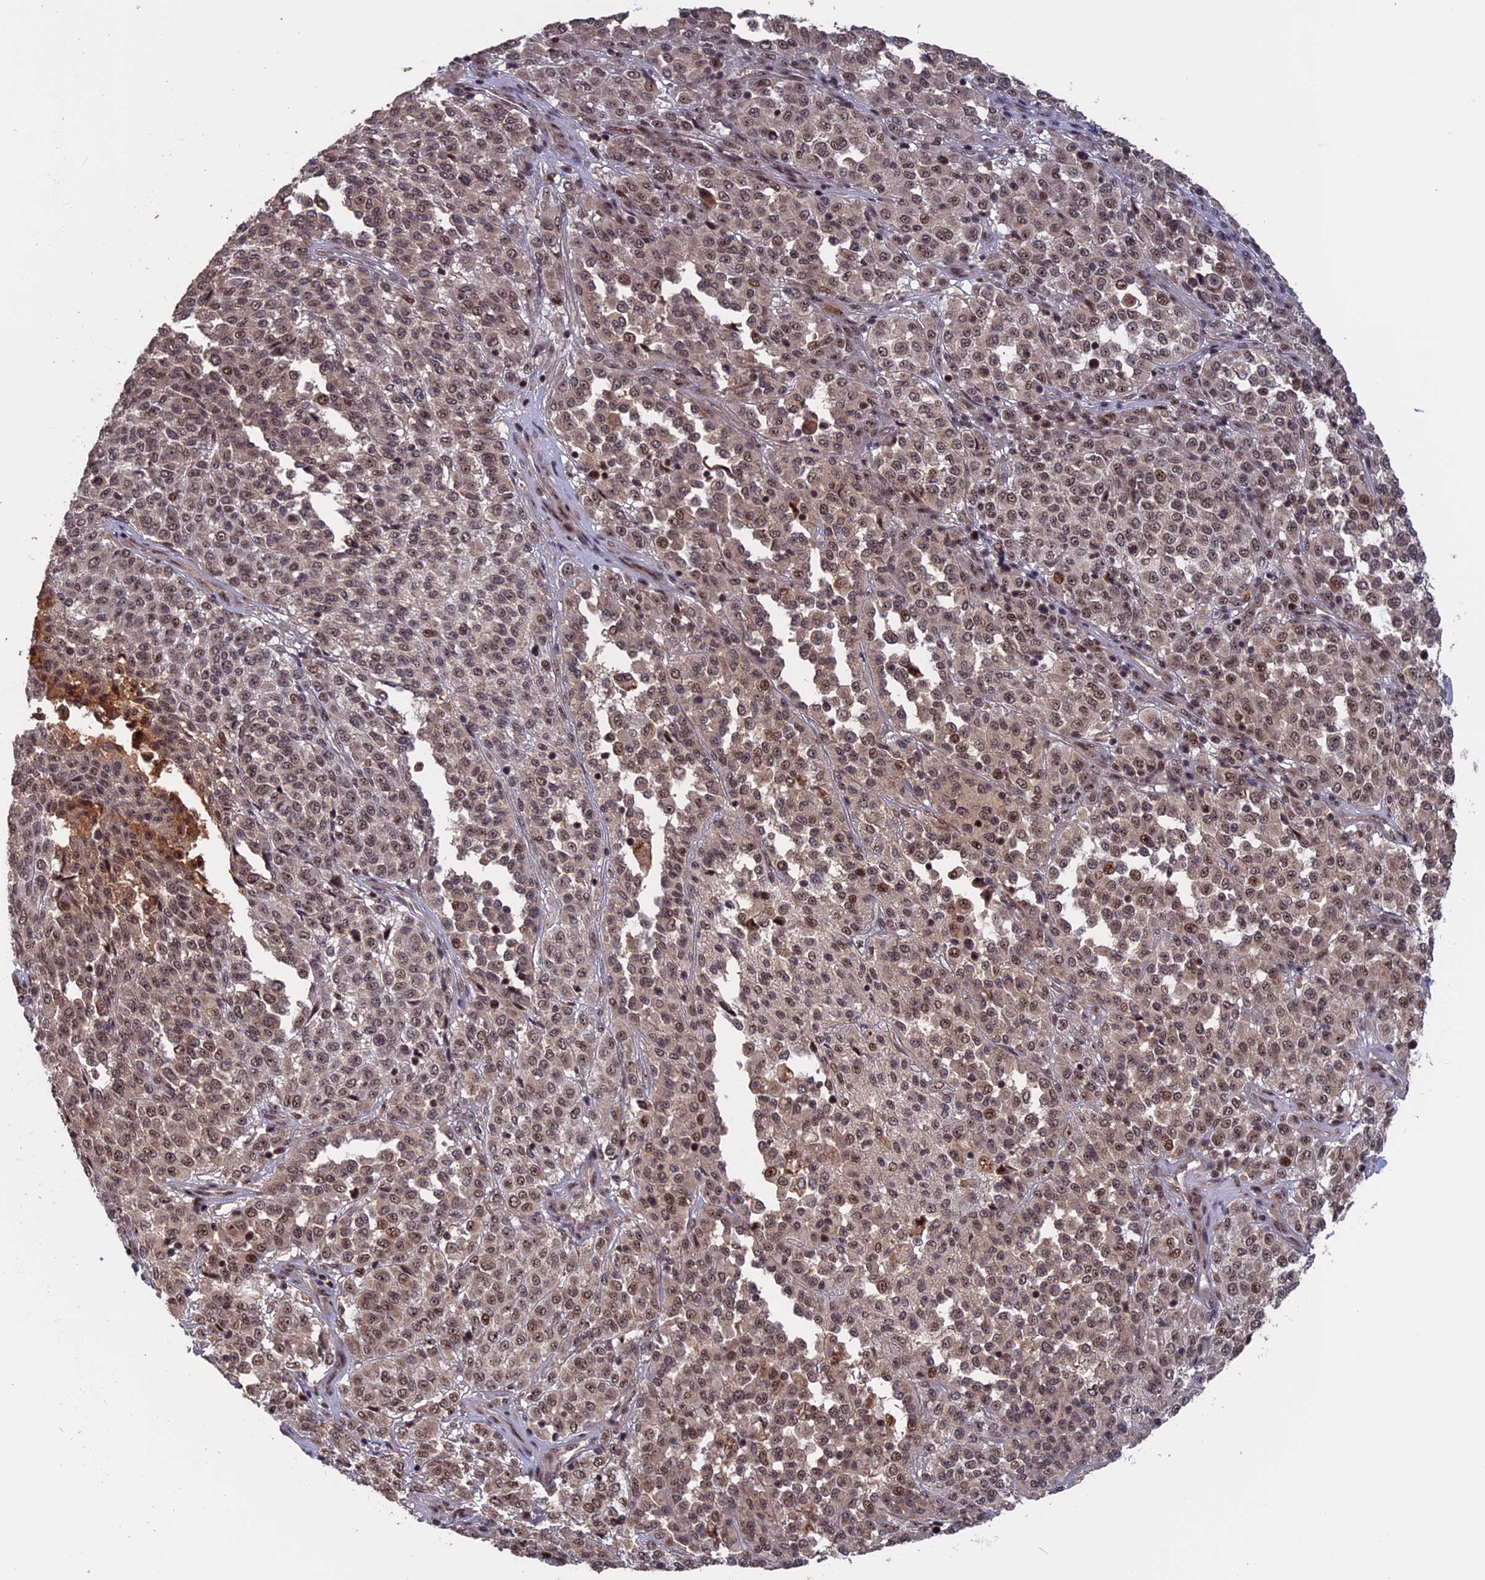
{"staining": {"intensity": "moderate", "quantity": "25%-75%", "location": "nuclear"}, "tissue": "melanoma", "cell_type": "Tumor cells", "image_type": "cancer", "snomed": [{"axis": "morphology", "description": "Malignant melanoma, Metastatic site"}, {"axis": "topography", "description": "Pancreas"}], "caption": "Immunohistochemistry micrograph of neoplastic tissue: melanoma stained using IHC exhibits medium levels of moderate protein expression localized specifically in the nuclear of tumor cells, appearing as a nuclear brown color.", "gene": "CACTIN", "patient": {"sex": "female", "age": 30}}